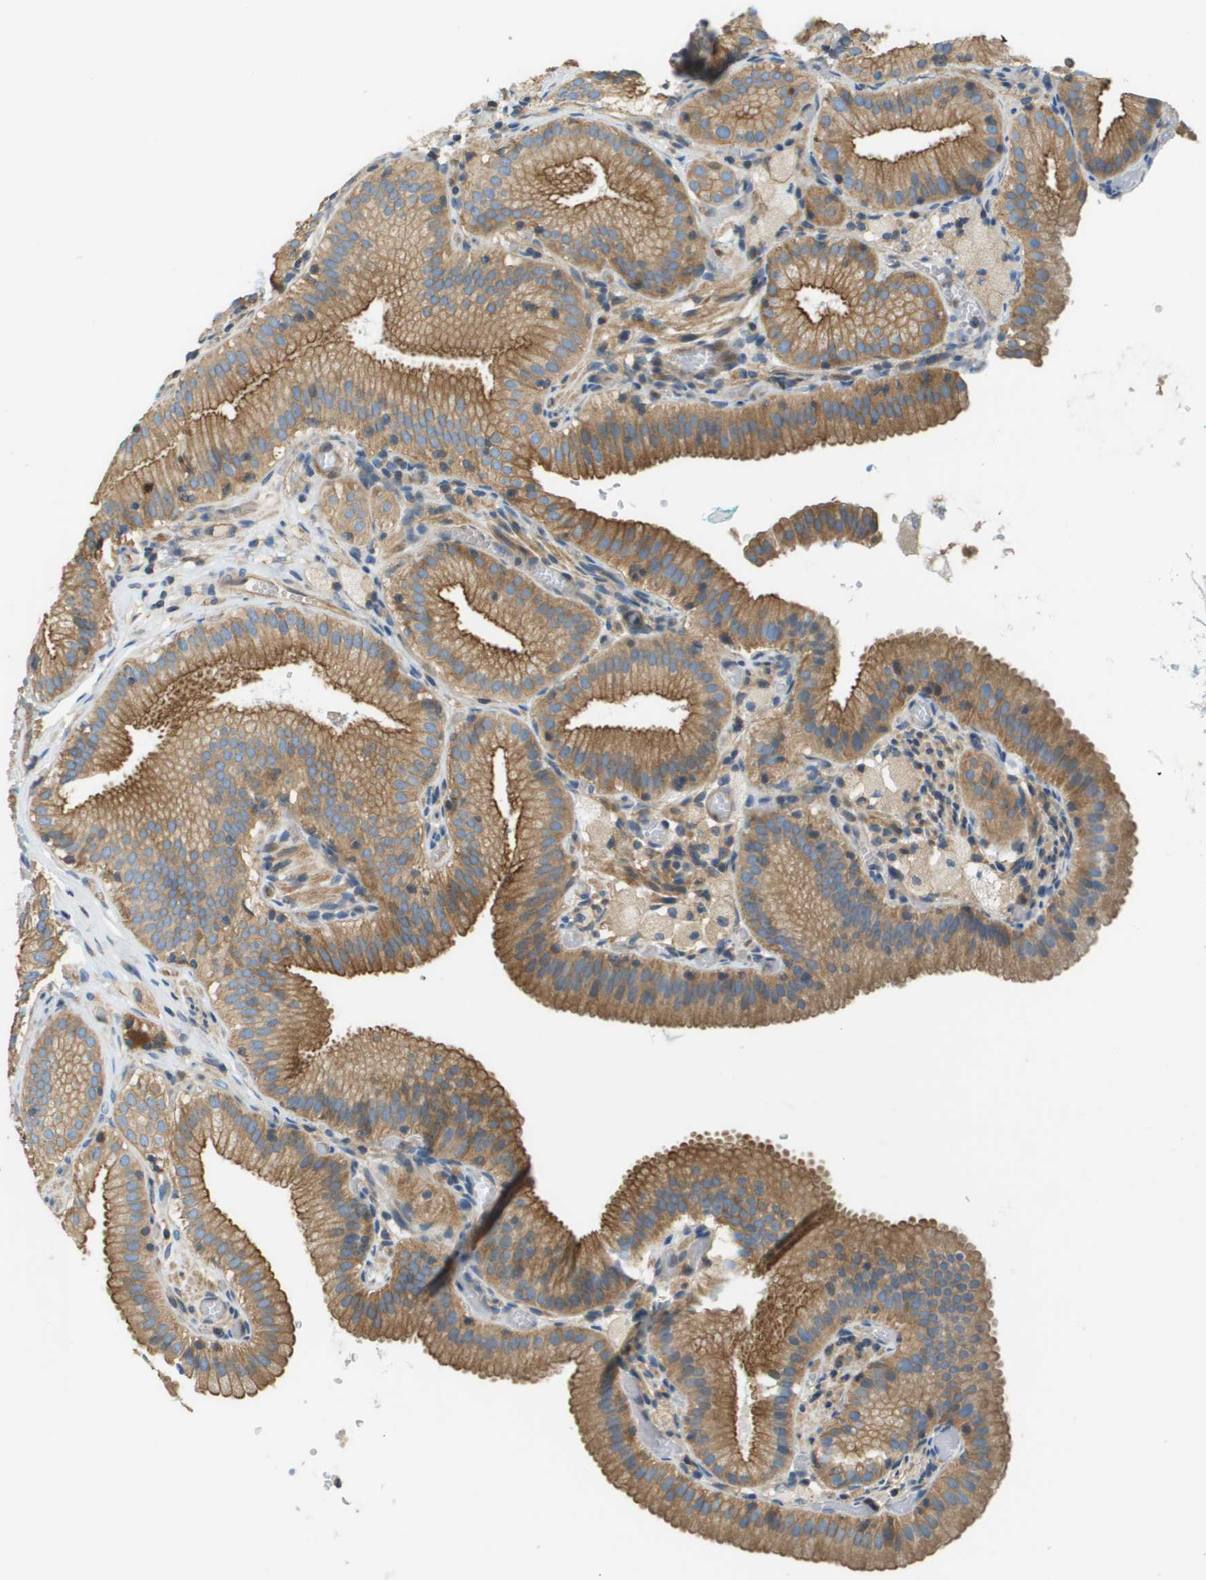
{"staining": {"intensity": "moderate", "quantity": ">75%", "location": "cytoplasmic/membranous"}, "tissue": "gallbladder", "cell_type": "Glandular cells", "image_type": "normal", "snomed": [{"axis": "morphology", "description": "Normal tissue, NOS"}, {"axis": "topography", "description": "Gallbladder"}], "caption": "A high-resolution histopathology image shows immunohistochemistry (IHC) staining of unremarkable gallbladder, which exhibits moderate cytoplasmic/membranous positivity in approximately >75% of glandular cells. Immunohistochemistry stains the protein of interest in brown and the nuclei are stained blue.", "gene": "DNAJB11", "patient": {"sex": "male", "age": 54}}